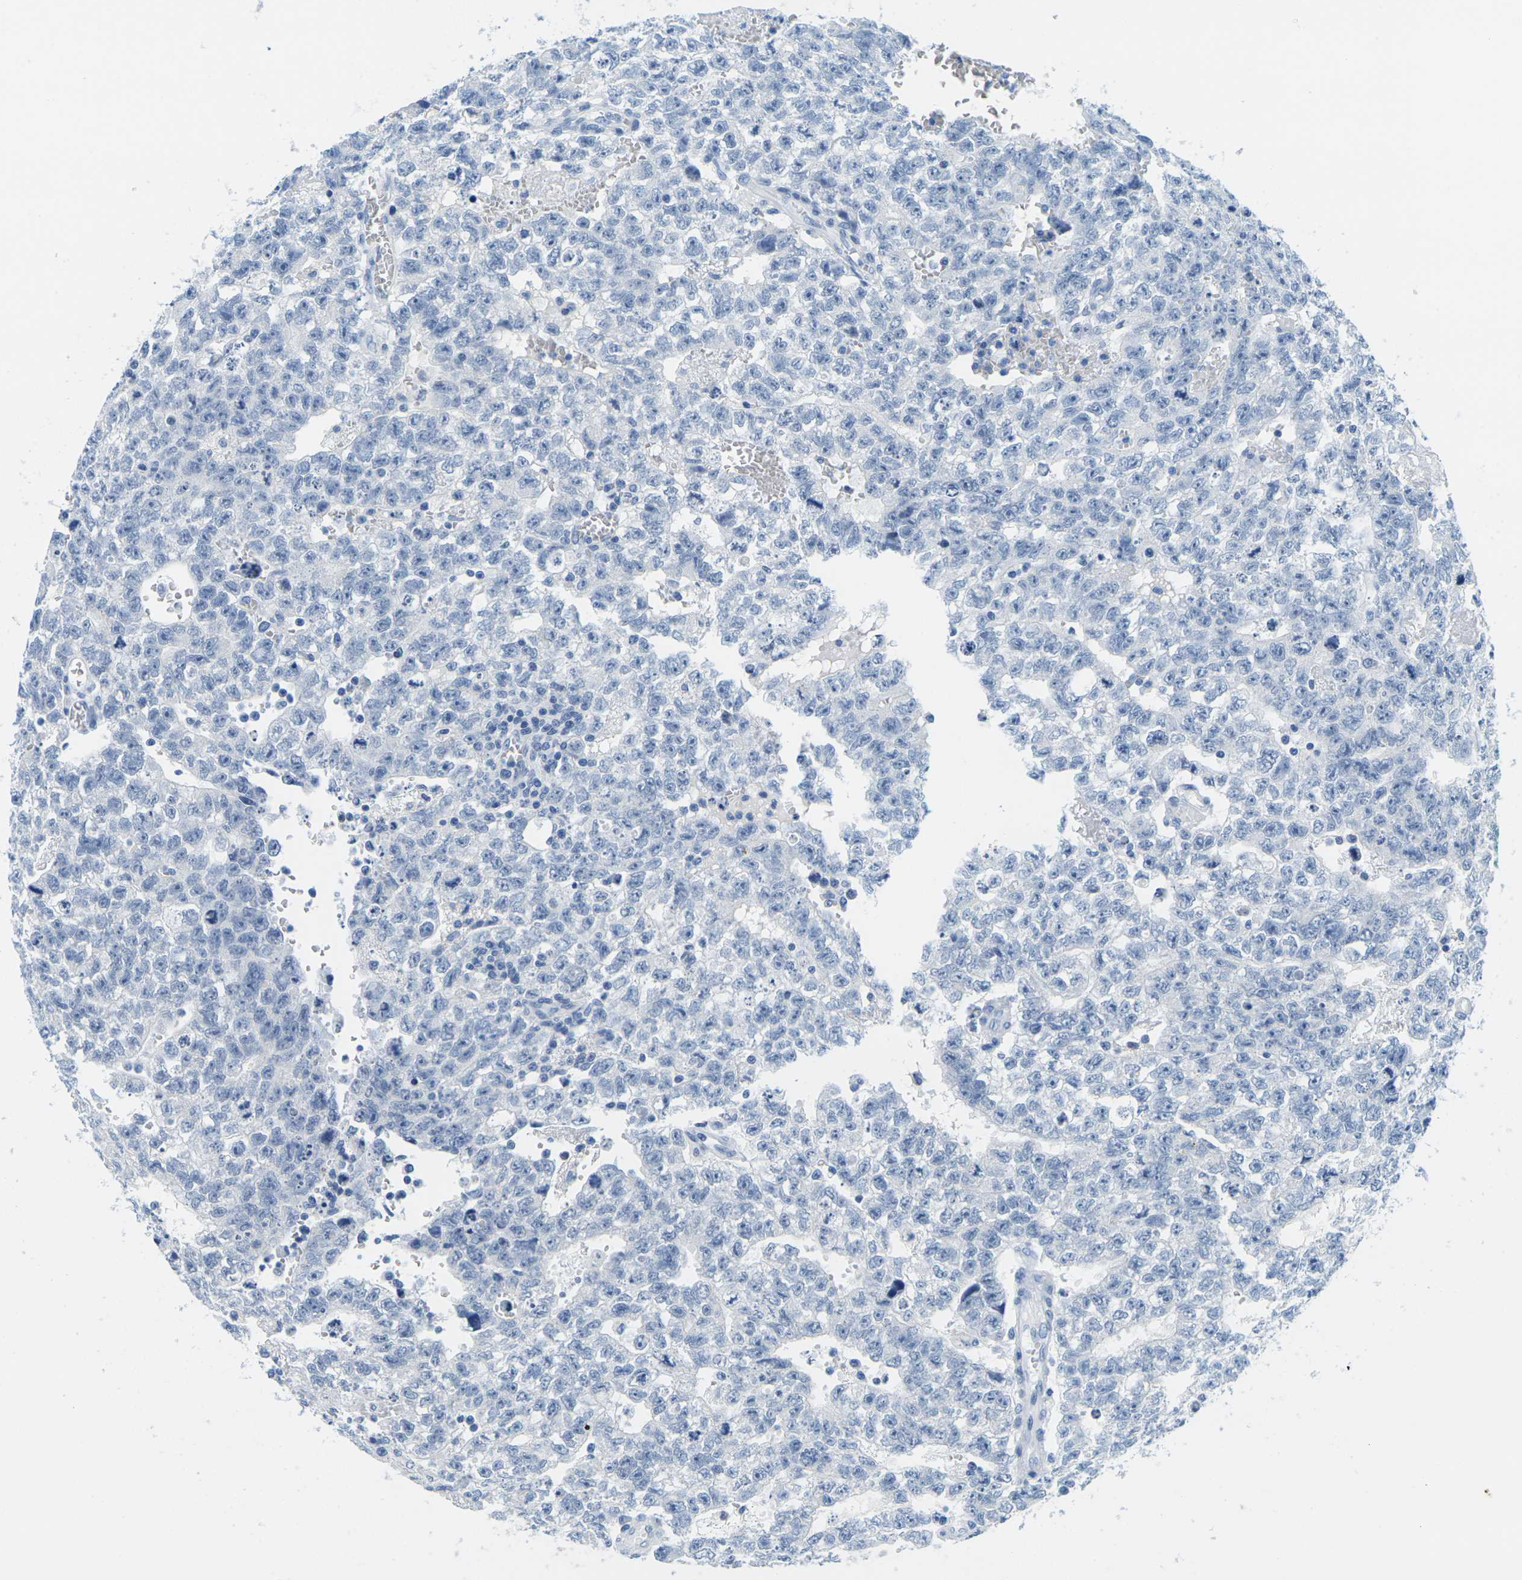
{"staining": {"intensity": "negative", "quantity": "none", "location": "none"}, "tissue": "testis cancer", "cell_type": "Tumor cells", "image_type": "cancer", "snomed": [{"axis": "morphology", "description": "Seminoma, NOS"}, {"axis": "morphology", "description": "Carcinoma, Embryonal, NOS"}, {"axis": "topography", "description": "Testis"}], "caption": "This is an immunohistochemistry micrograph of testis cancer. There is no expression in tumor cells.", "gene": "FAM3D", "patient": {"sex": "male", "age": 38}}